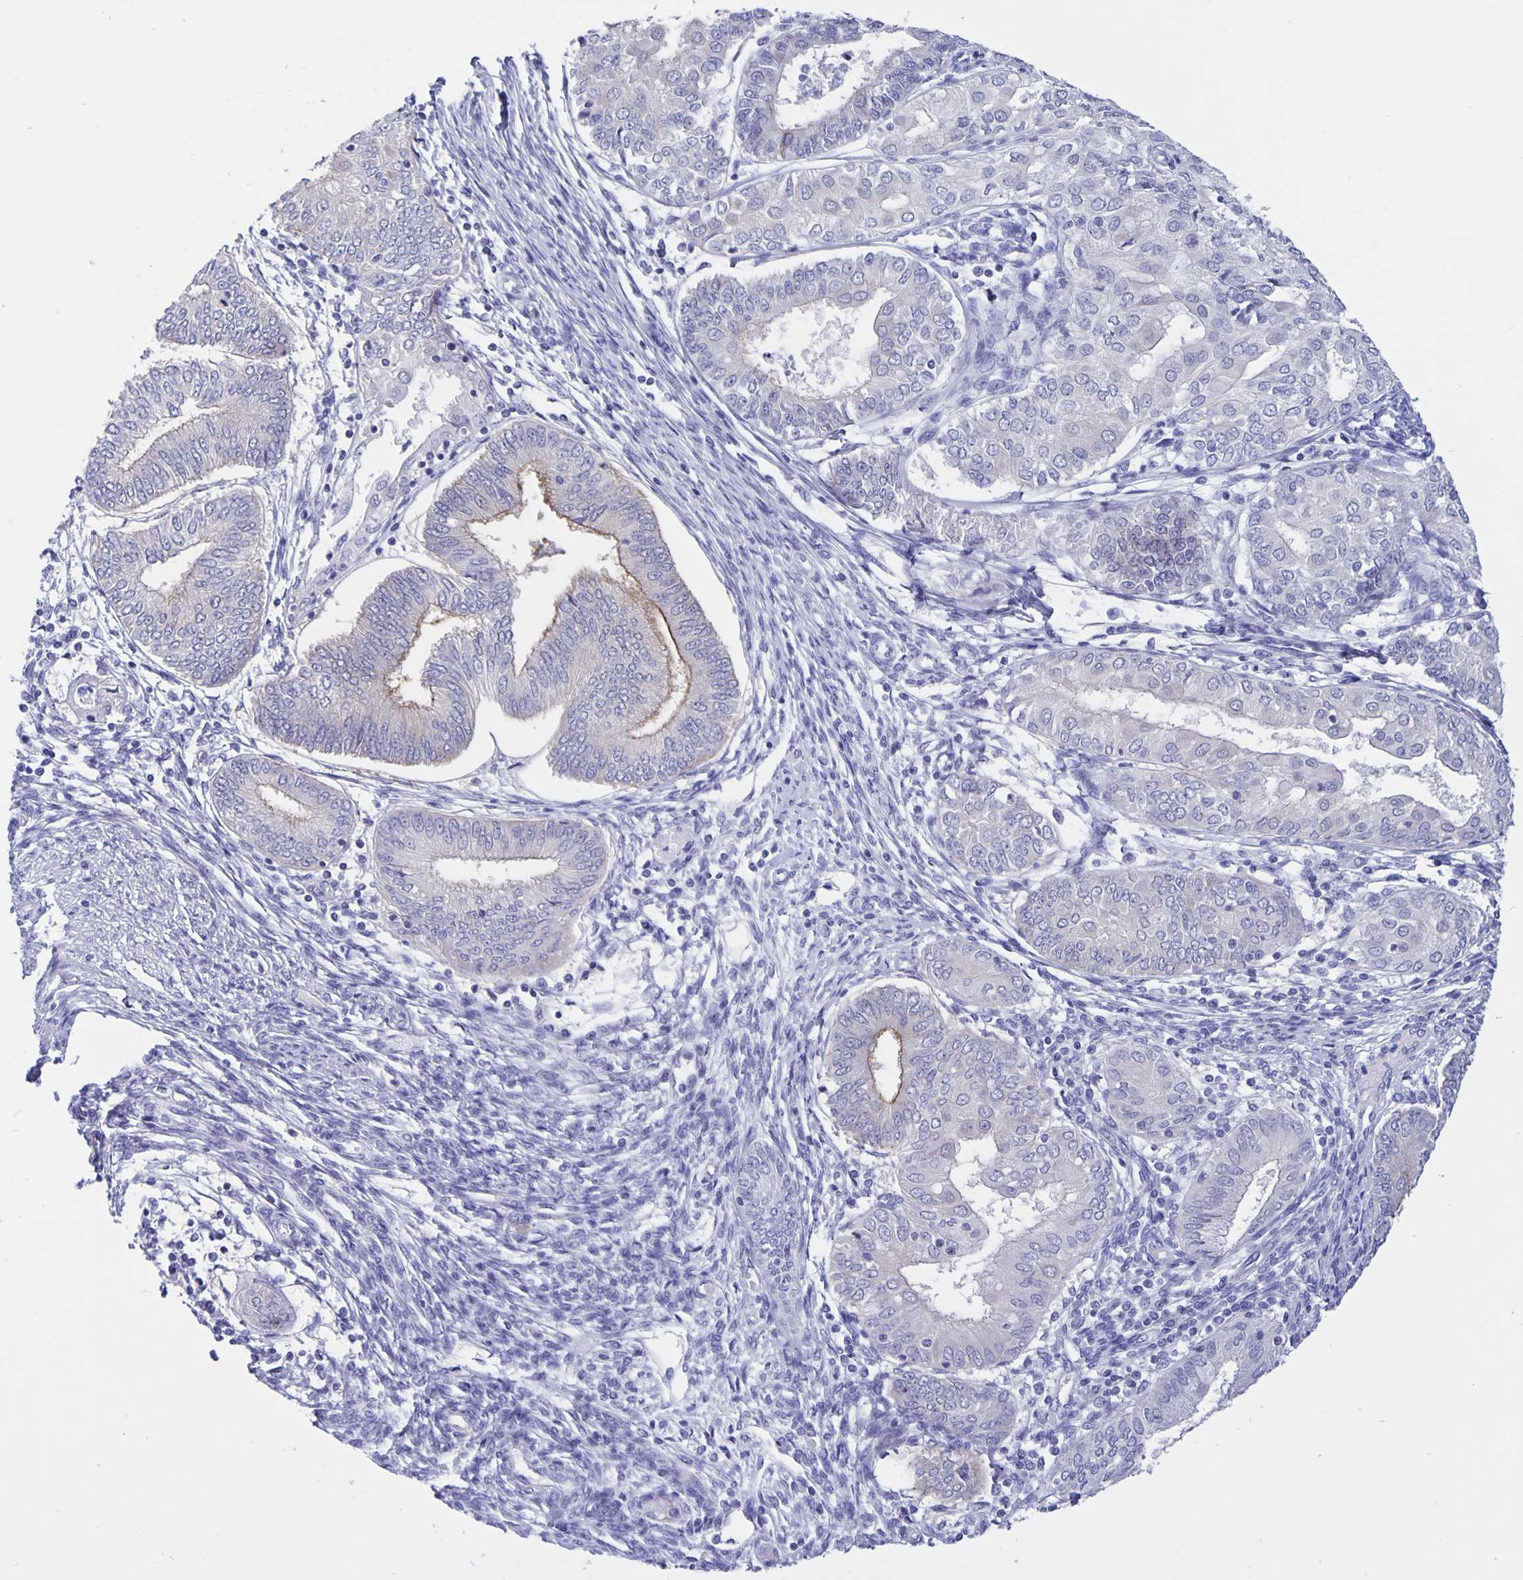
{"staining": {"intensity": "weak", "quantity": "<25%", "location": "cytoplasmic/membranous"}, "tissue": "endometrial cancer", "cell_type": "Tumor cells", "image_type": "cancer", "snomed": [{"axis": "morphology", "description": "Adenocarcinoma, NOS"}, {"axis": "topography", "description": "Endometrium"}], "caption": "Tumor cells are negative for protein expression in human endometrial cancer. (Brightfield microscopy of DAB immunohistochemistry (IHC) at high magnification).", "gene": "ERMN", "patient": {"sex": "female", "age": 68}}